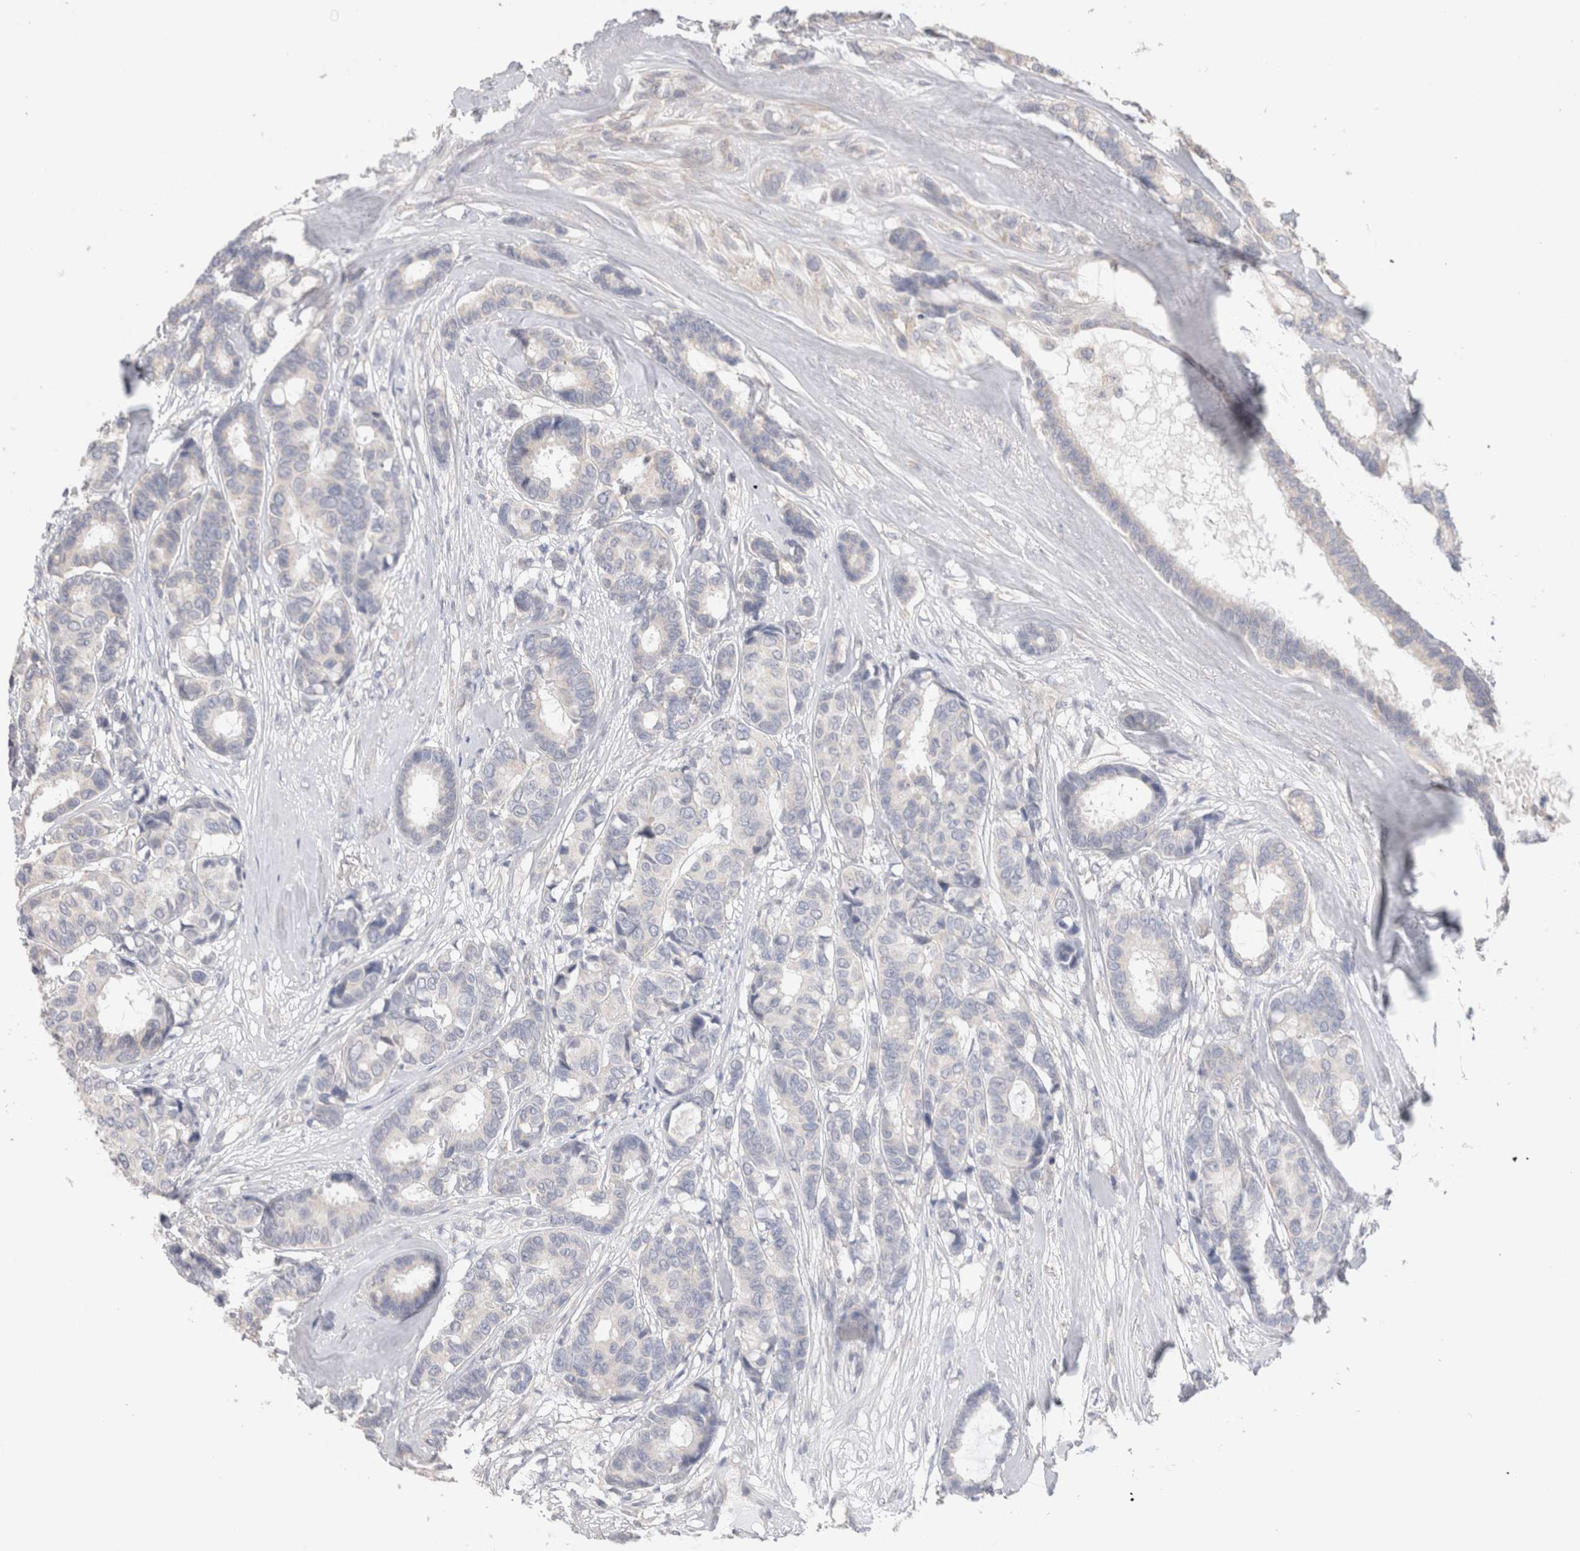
{"staining": {"intensity": "negative", "quantity": "none", "location": "none"}, "tissue": "breast cancer", "cell_type": "Tumor cells", "image_type": "cancer", "snomed": [{"axis": "morphology", "description": "Duct carcinoma"}, {"axis": "topography", "description": "Breast"}], "caption": "Tumor cells show no significant protein staining in breast infiltrating ductal carcinoma.", "gene": "DMD", "patient": {"sex": "female", "age": 87}}